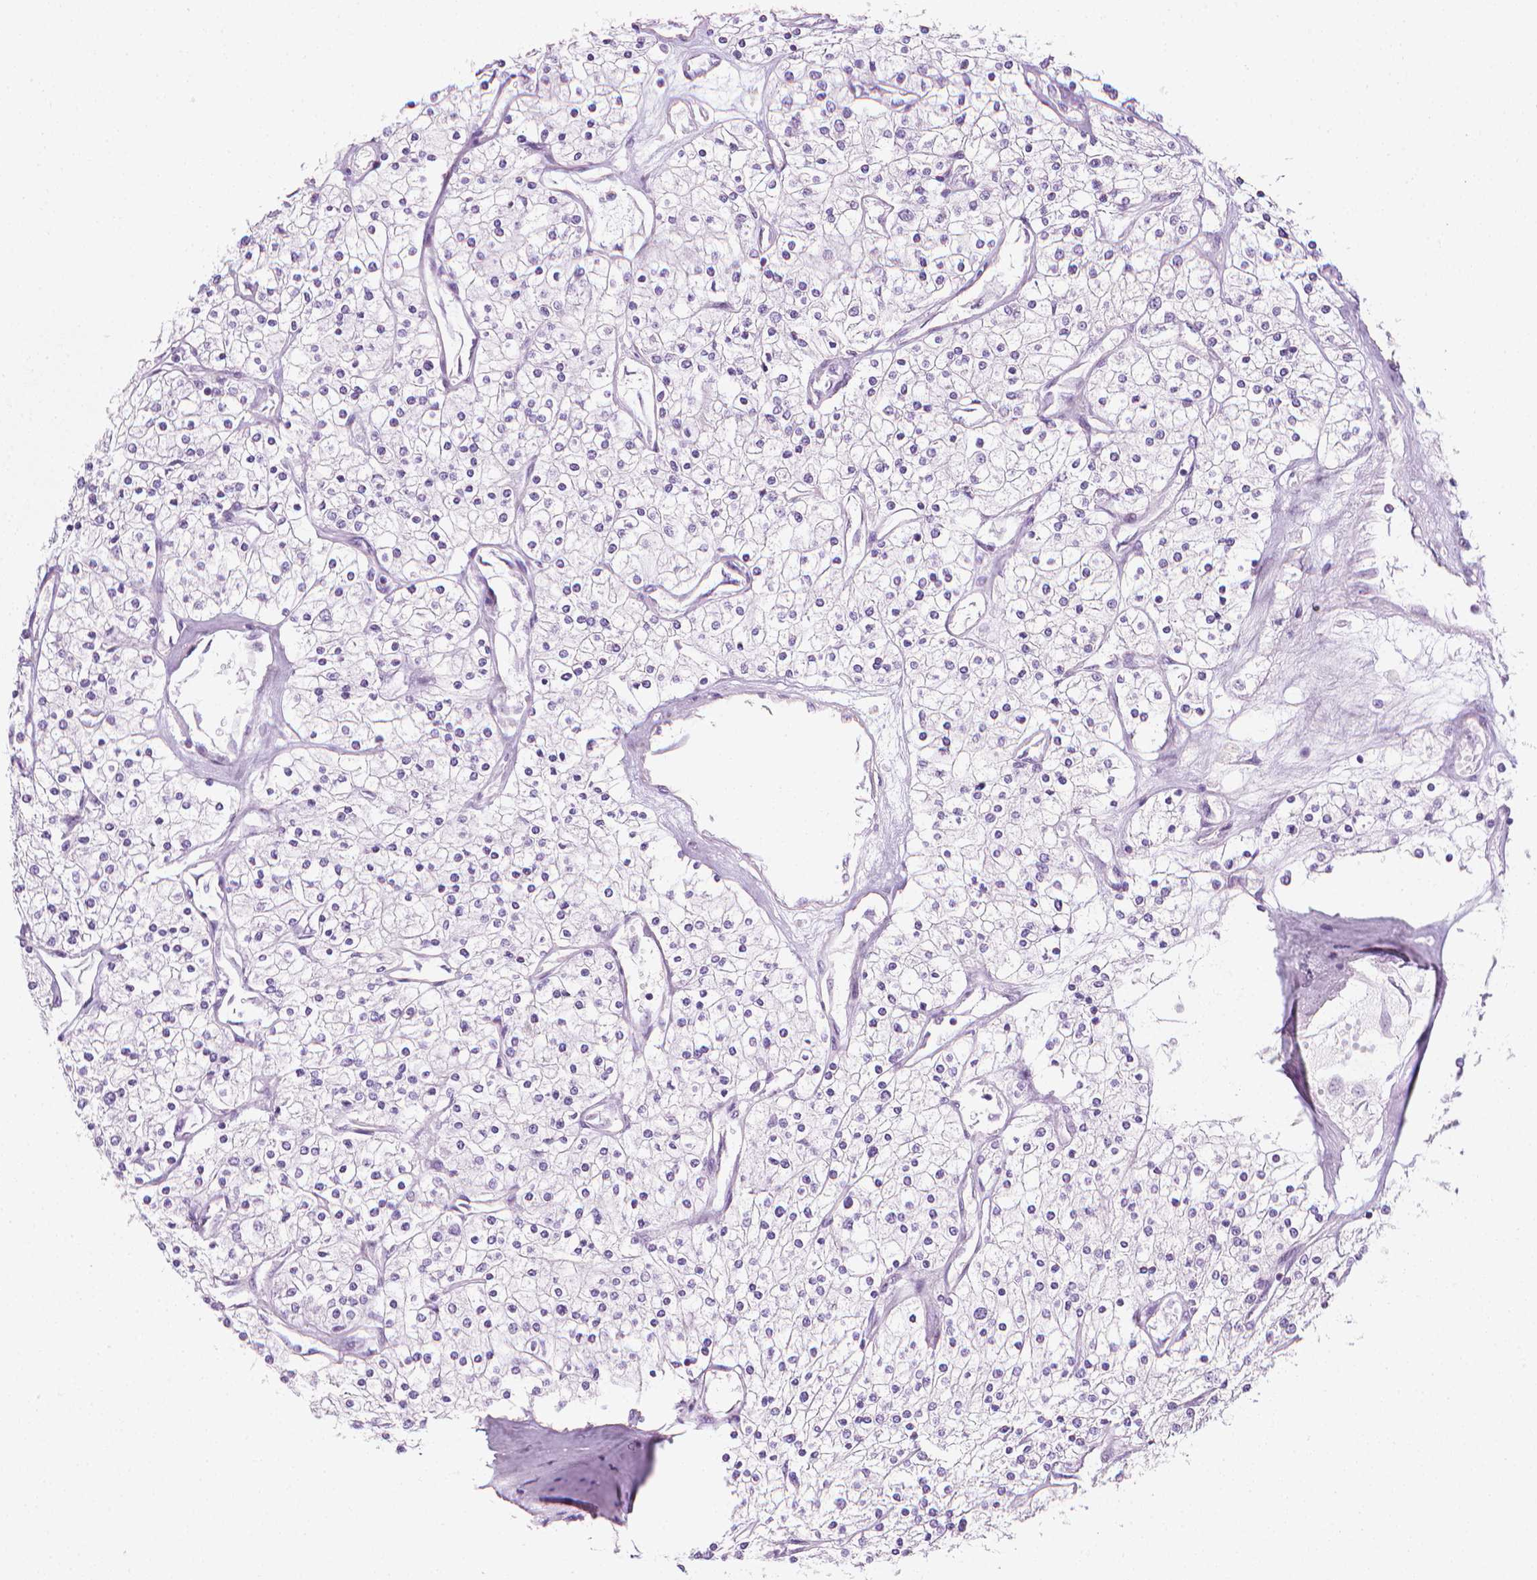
{"staining": {"intensity": "negative", "quantity": "none", "location": "none"}, "tissue": "renal cancer", "cell_type": "Tumor cells", "image_type": "cancer", "snomed": [{"axis": "morphology", "description": "Adenocarcinoma, NOS"}, {"axis": "topography", "description": "Kidney"}], "caption": "Immunohistochemistry (IHC) of human renal cancer shows no positivity in tumor cells.", "gene": "DCAF8L1", "patient": {"sex": "male", "age": 80}}